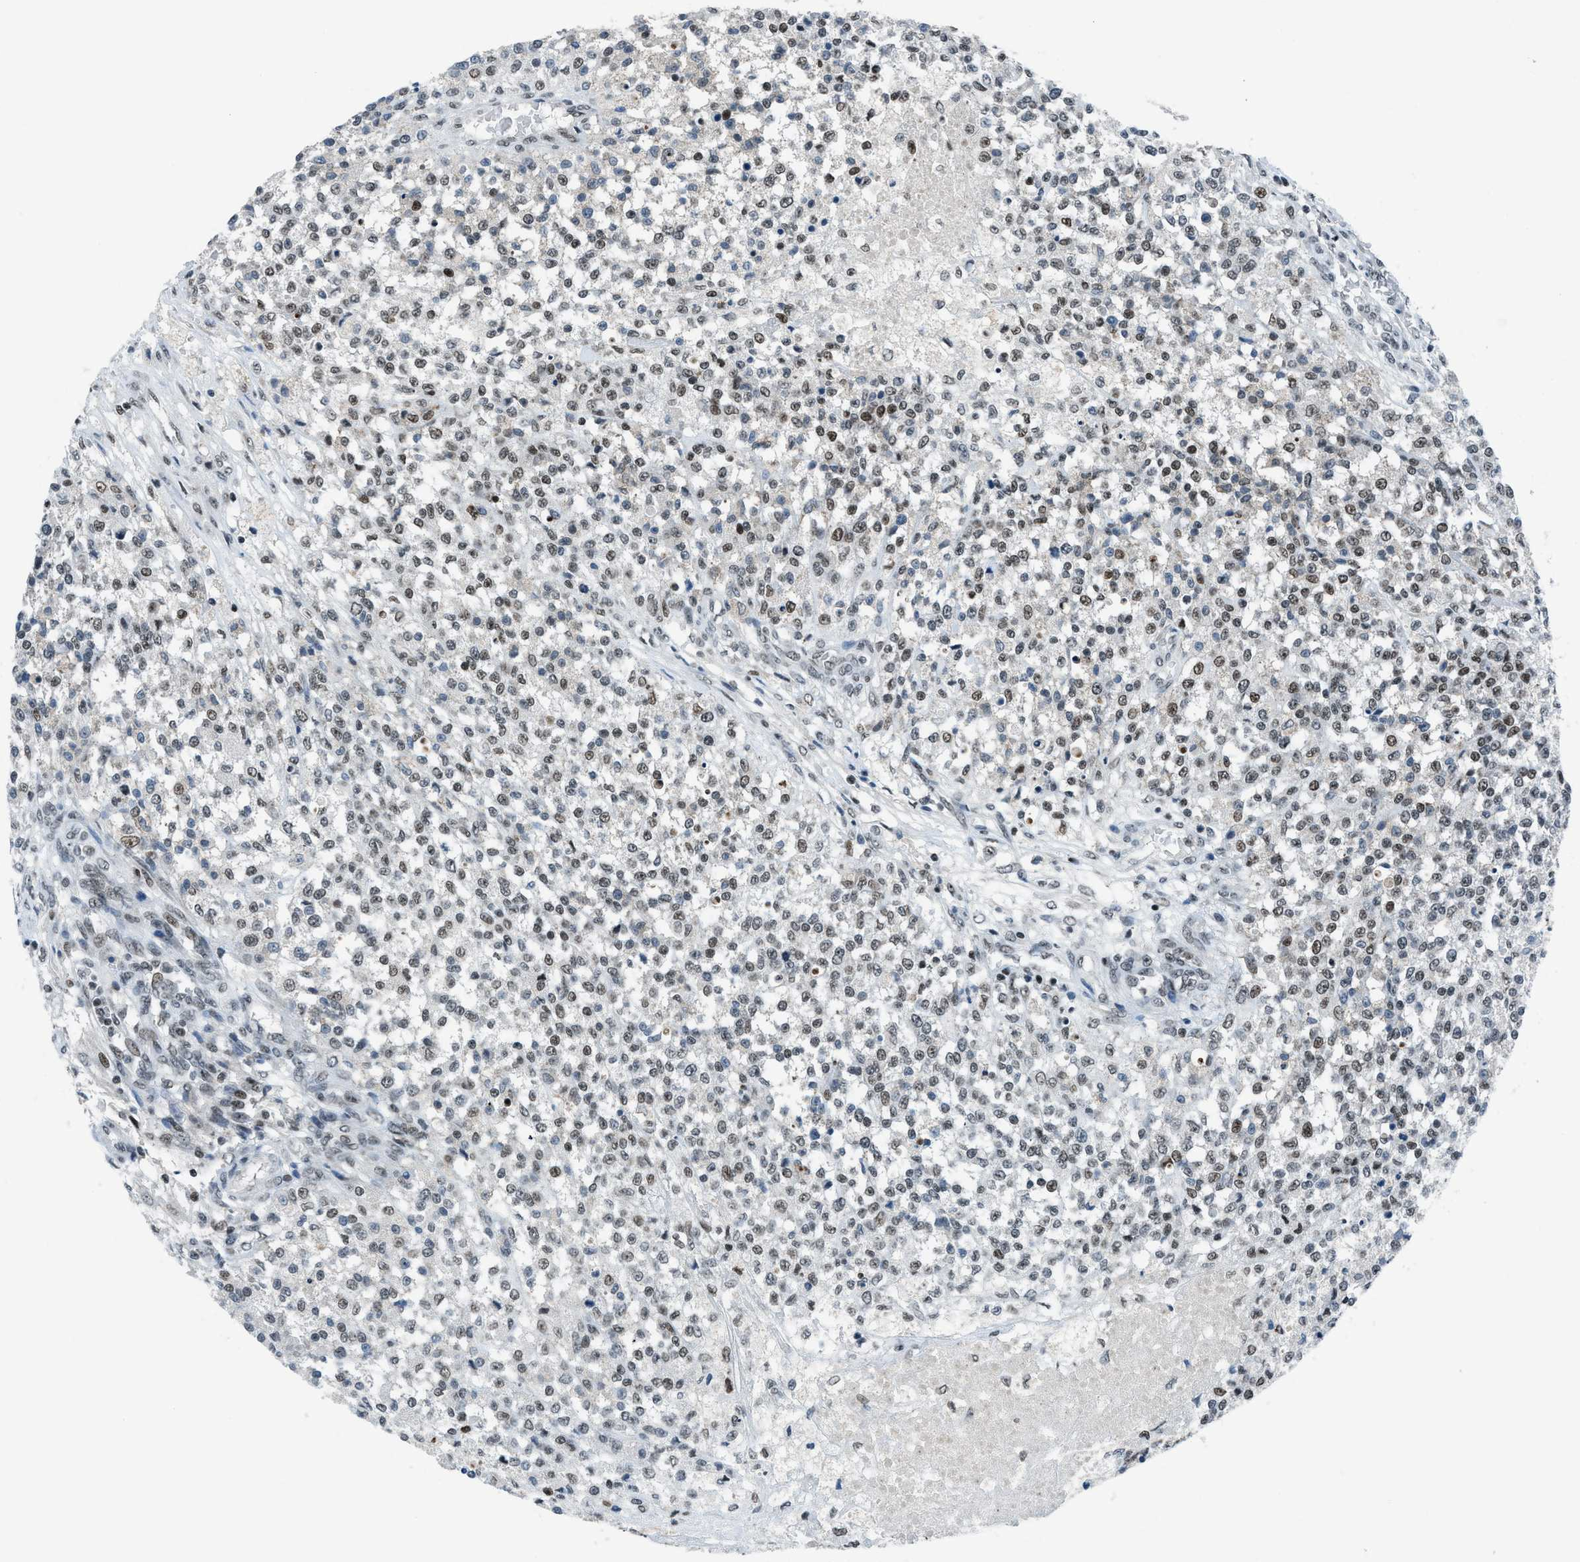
{"staining": {"intensity": "moderate", "quantity": "25%-75%", "location": "nuclear"}, "tissue": "testis cancer", "cell_type": "Tumor cells", "image_type": "cancer", "snomed": [{"axis": "morphology", "description": "Seminoma, NOS"}, {"axis": "topography", "description": "Testis"}], "caption": "Testis seminoma tissue reveals moderate nuclear expression in about 25%-75% of tumor cells, visualized by immunohistochemistry.", "gene": "RAD51B", "patient": {"sex": "male", "age": 59}}